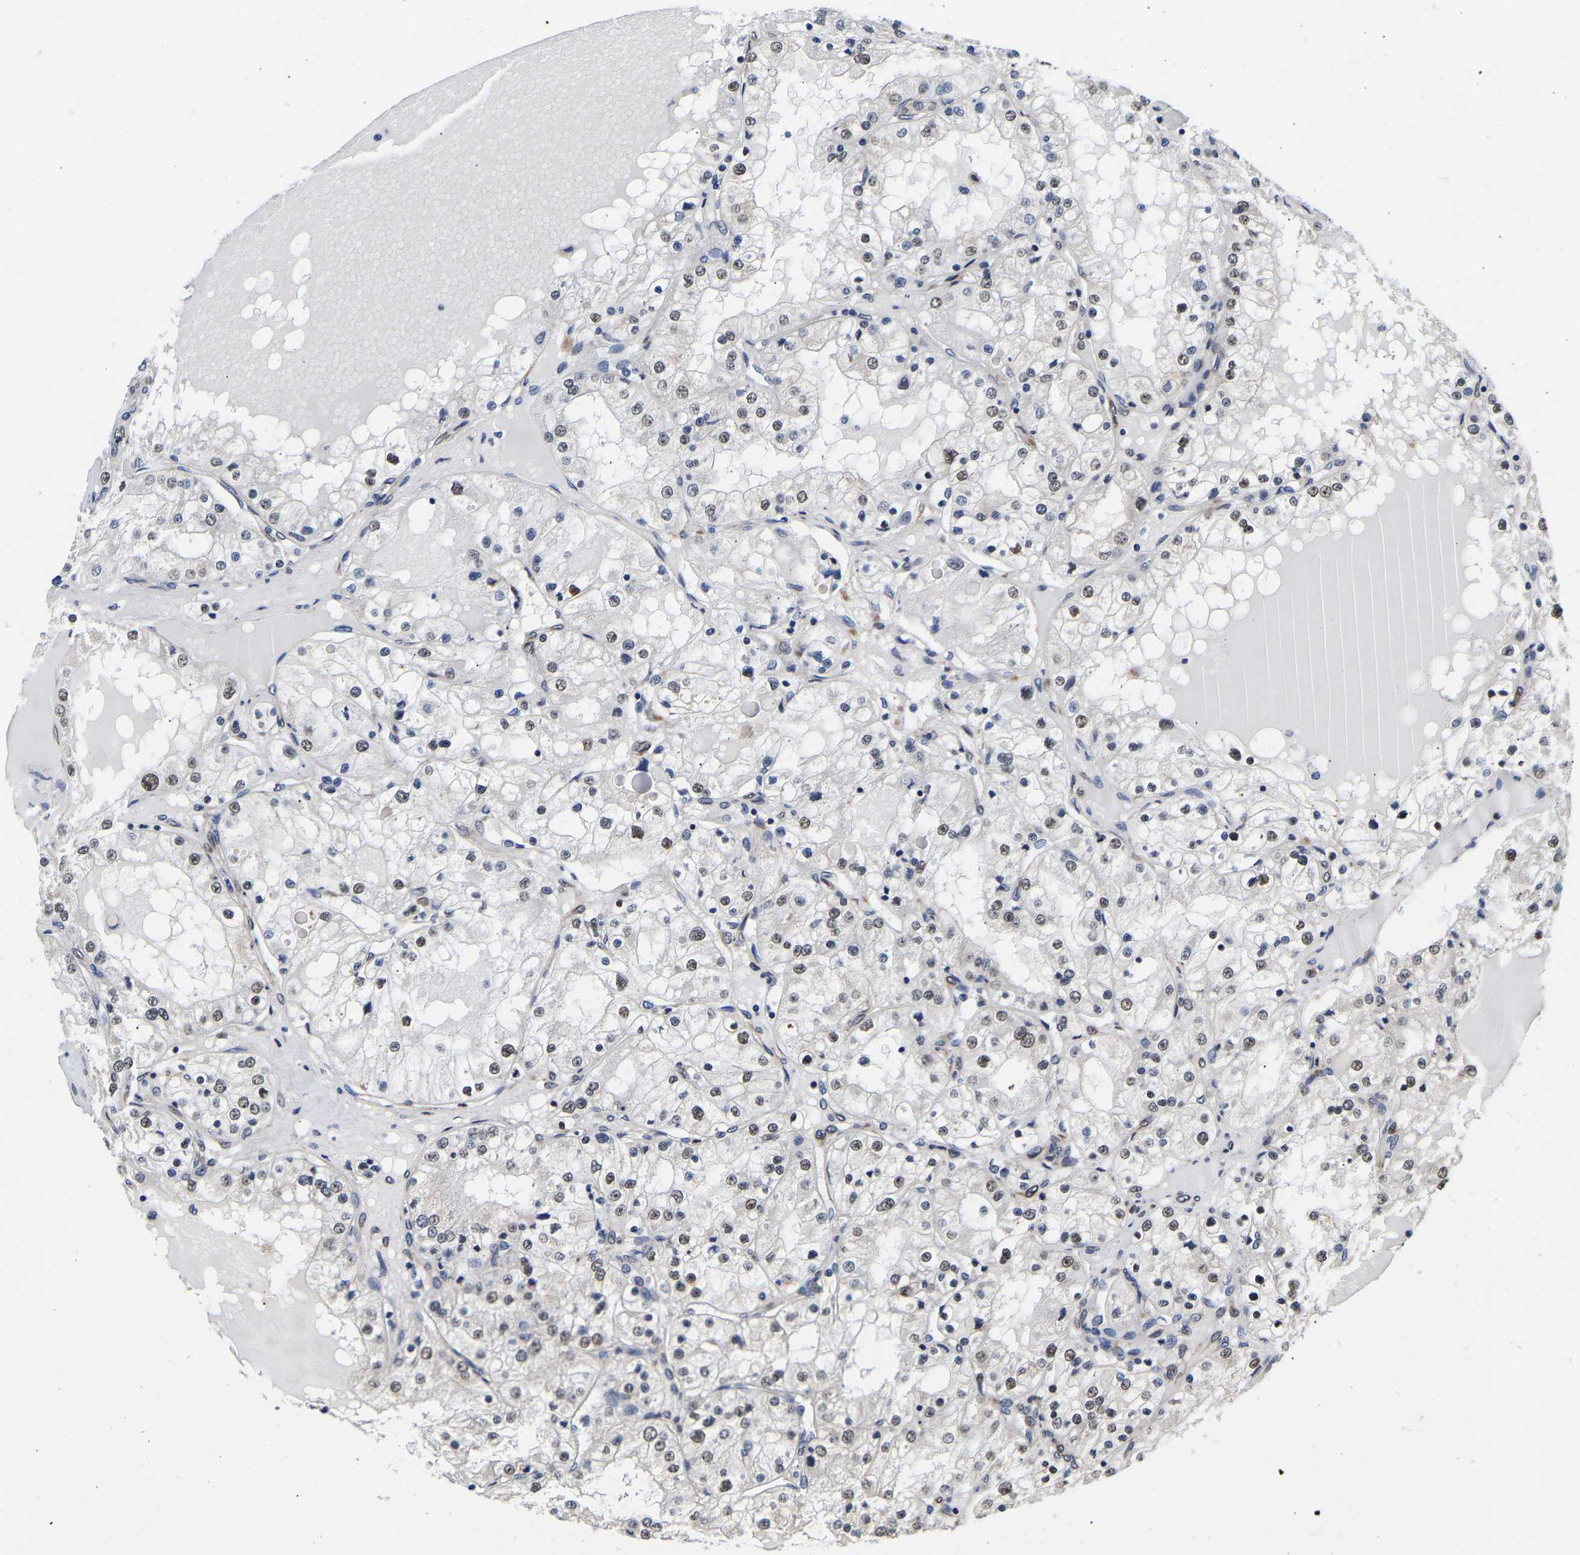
{"staining": {"intensity": "weak", "quantity": "25%-75%", "location": "nuclear"}, "tissue": "renal cancer", "cell_type": "Tumor cells", "image_type": "cancer", "snomed": [{"axis": "morphology", "description": "Adenocarcinoma, NOS"}, {"axis": "topography", "description": "Kidney"}], "caption": "A photomicrograph showing weak nuclear positivity in approximately 25%-75% of tumor cells in renal cancer (adenocarcinoma), as visualized by brown immunohistochemical staining.", "gene": "METTL16", "patient": {"sex": "male", "age": 68}}